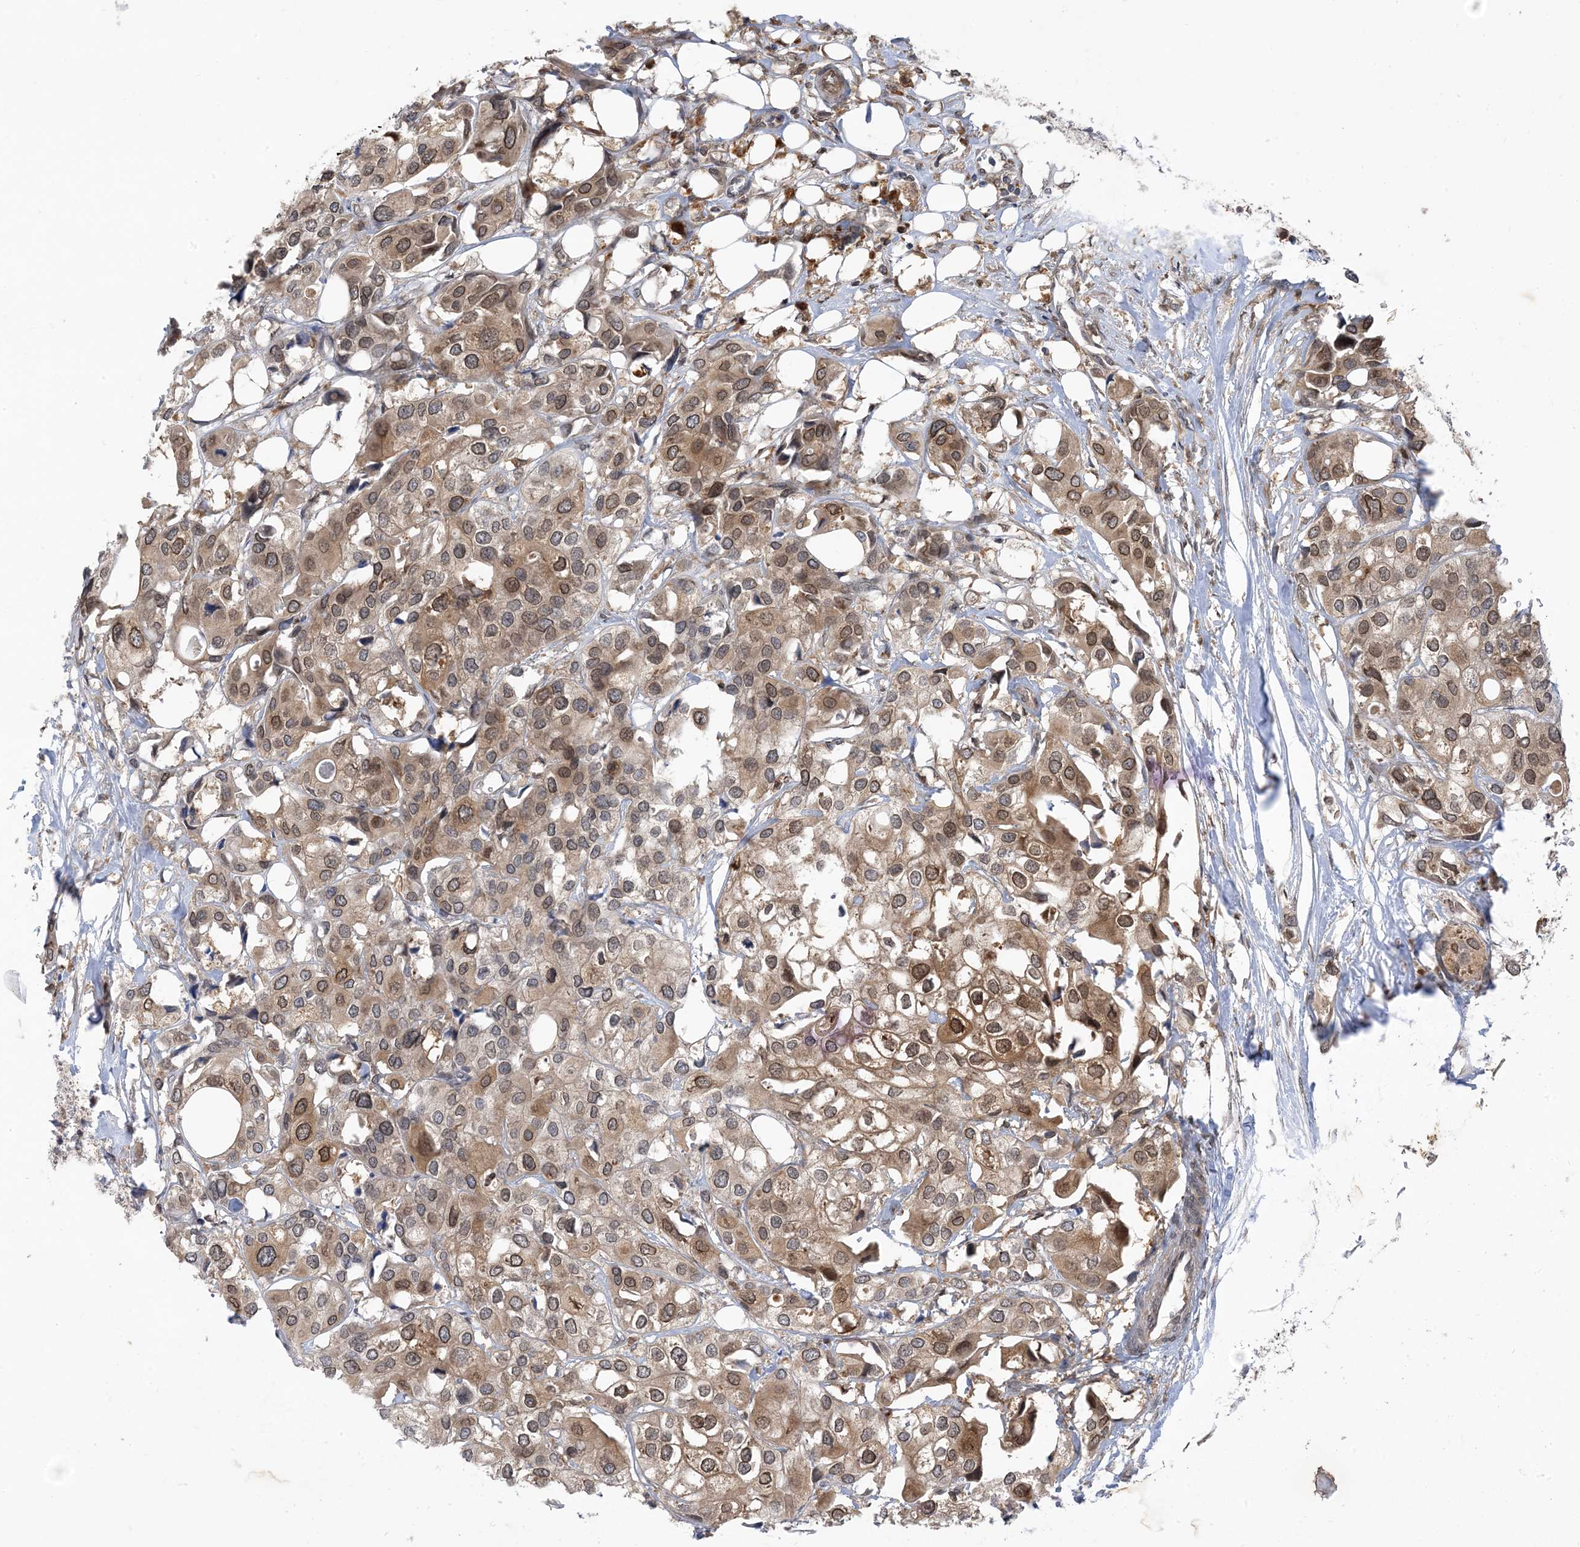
{"staining": {"intensity": "moderate", "quantity": ">75%", "location": "cytoplasmic/membranous,nuclear"}, "tissue": "urothelial cancer", "cell_type": "Tumor cells", "image_type": "cancer", "snomed": [{"axis": "morphology", "description": "Urothelial carcinoma, High grade"}, {"axis": "topography", "description": "Urinary bladder"}], "caption": "Protein positivity by IHC shows moderate cytoplasmic/membranous and nuclear positivity in approximately >75% of tumor cells in urothelial cancer.", "gene": "NAGK", "patient": {"sex": "male", "age": 64}}